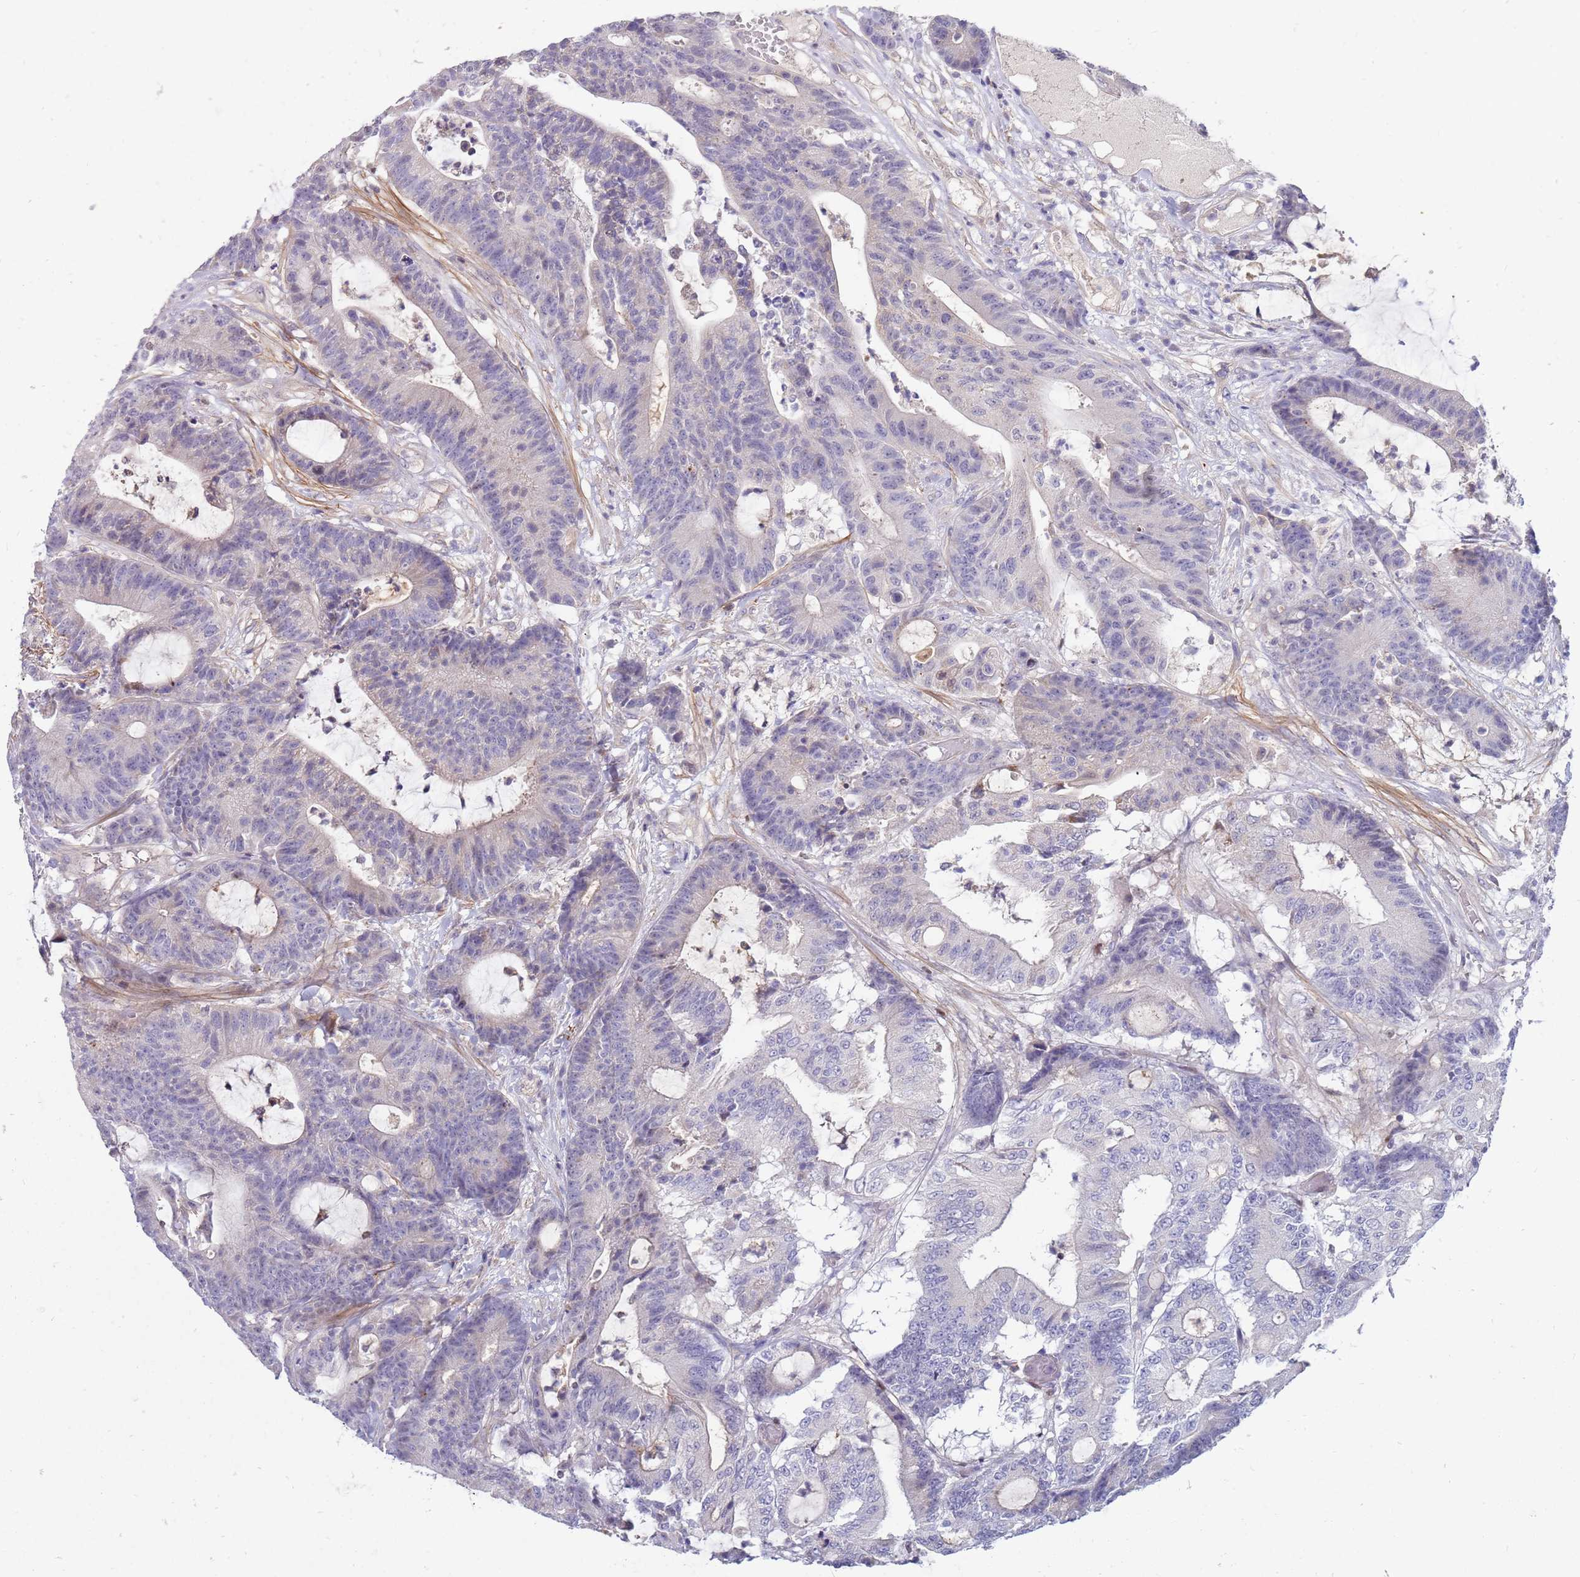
{"staining": {"intensity": "negative", "quantity": "none", "location": "none"}, "tissue": "colorectal cancer", "cell_type": "Tumor cells", "image_type": "cancer", "snomed": [{"axis": "morphology", "description": "Adenocarcinoma, NOS"}, {"axis": "topography", "description": "Colon"}], "caption": "The histopathology image exhibits no staining of tumor cells in colorectal cancer (adenocarcinoma). The staining is performed using DAB brown chromogen with nuclei counter-stained in using hematoxylin.", "gene": "STK25", "patient": {"sex": "female", "age": 84}}